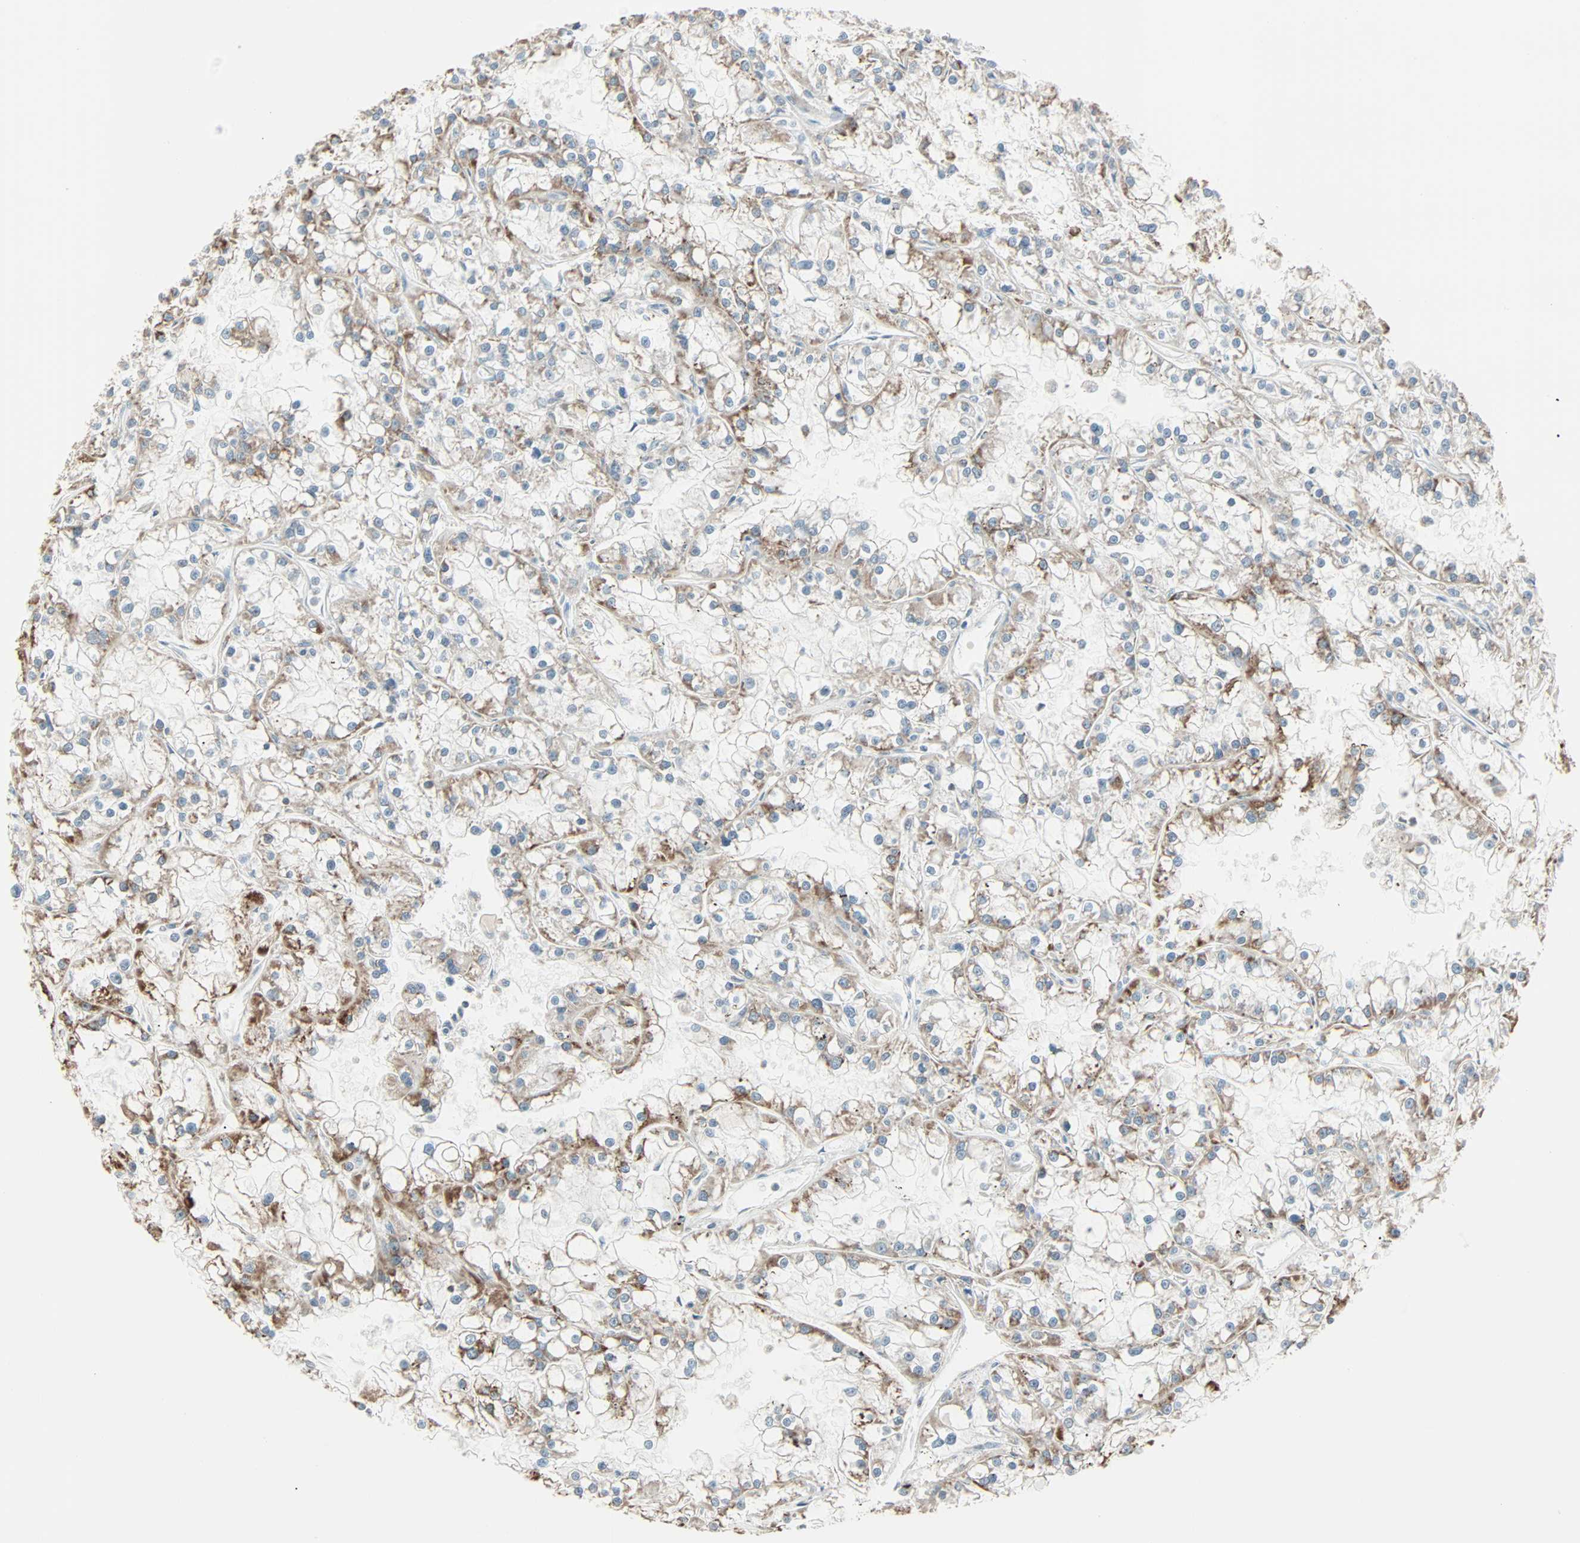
{"staining": {"intensity": "moderate", "quantity": "25%-75%", "location": "cytoplasmic/membranous"}, "tissue": "renal cancer", "cell_type": "Tumor cells", "image_type": "cancer", "snomed": [{"axis": "morphology", "description": "Adenocarcinoma, NOS"}, {"axis": "topography", "description": "Kidney"}], "caption": "Approximately 25%-75% of tumor cells in renal adenocarcinoma show moderate cytoplasmic/membranous protein positivity as visualized by brown immunohistochemical staining.", "gene": "IDH2", "patient": {"sex": "female", "age": 52}}